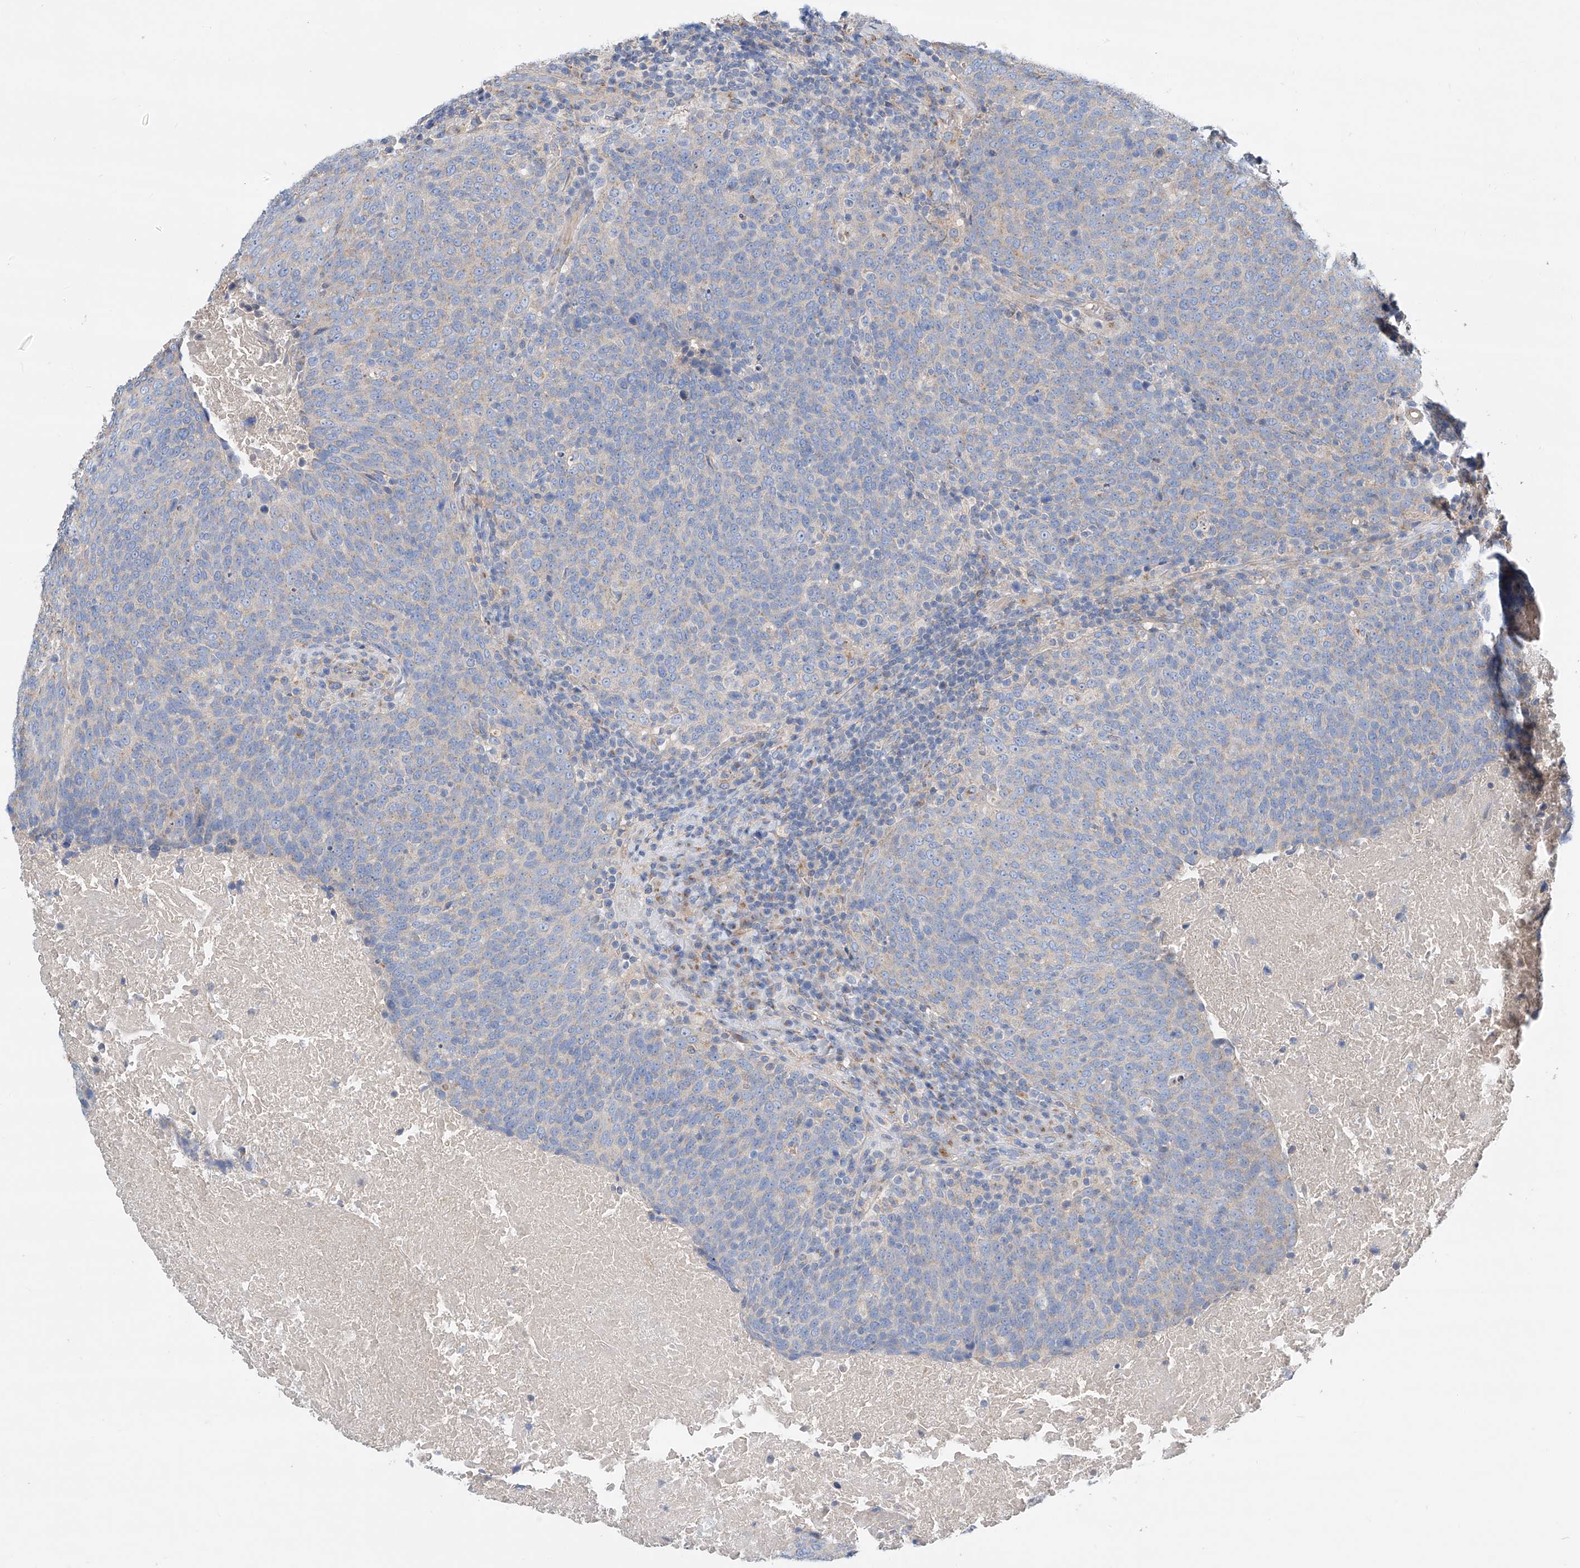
{"staining": {"intensity": "negative", "quantity": "none", "location": "none"}, "tissue": "head and neck cancer", "cell_type": "Tumor cells", "image_type": "cancer", "snomed": [{"axis": "morphology", "description": "Squamous cell carcinoma, NOS"}, {"axis": "morphology", "description": "Squamous cell carcinoma, metastatic, NOS"}, {"axis": "topography", "description": "Lymph node"}, {"axis": "topography", "description": "Head-Neck"}], "caption": "This is an immunohistochemistry (IHC) micrograph of head and neck cancer (squamous cell carcinoma). There is no staining in tumor cells.", "gene": "SLC22A7", "patient": {"sex": "male", "age": 62}}